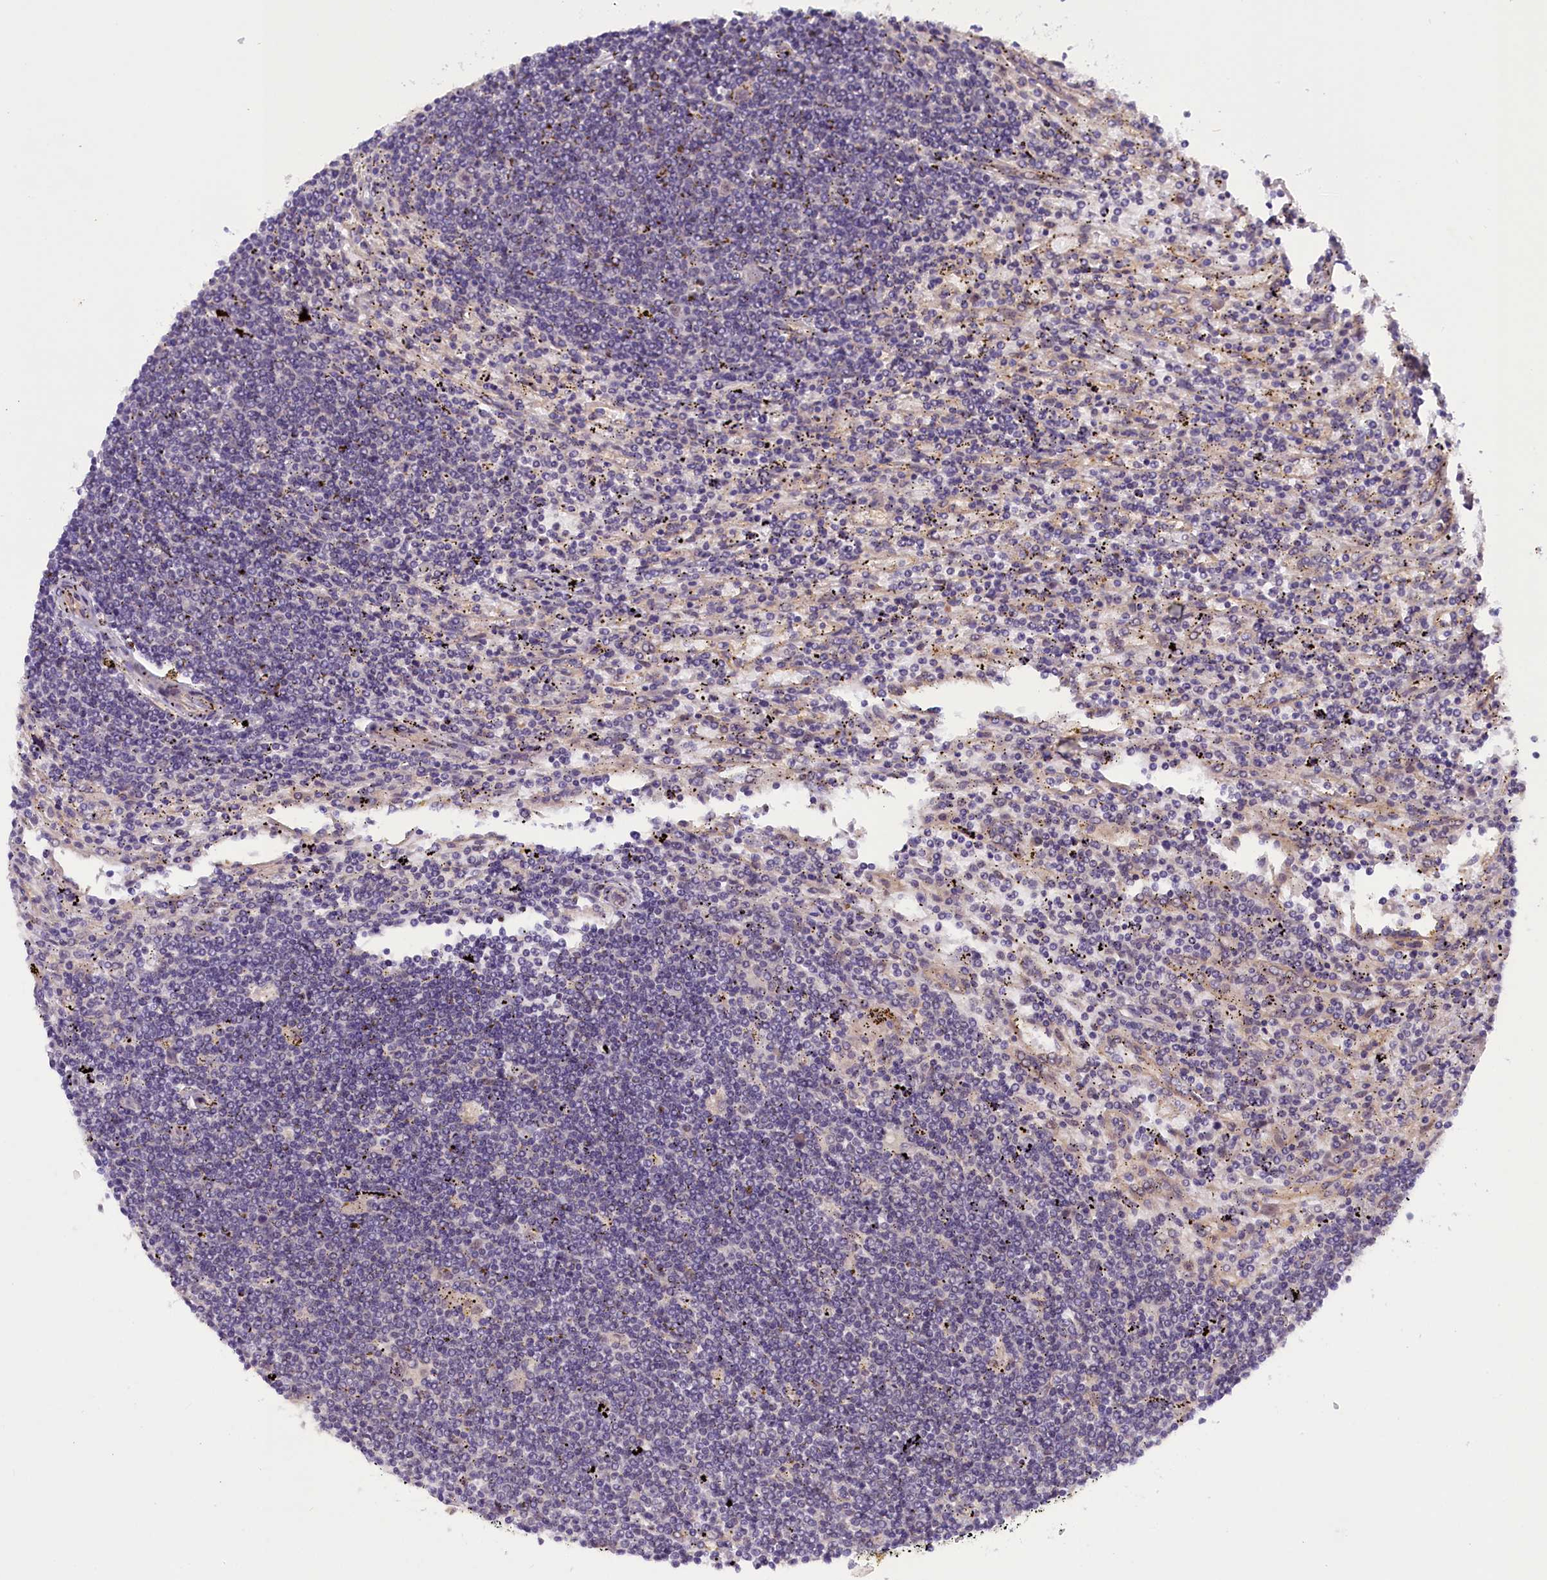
{"staining": {"intensity": "negative", "quantity": "none", "location": "none"}, "tissue": "lymphoma", "cell_type": "Tumor cells", "image_type": "cancer", "snomed": [{"axis": "morphology", "description": "Malignant lymphoma, non-Hodgkin's type, Low grade"}, {"axis": "topography", "description": "Spleen"}], "caption": "This is an IHC image of human lymphoma. There is no staining in tumor cells.", "gene": "CCDC9B", "patient": {"sex": "male", "age": 76}}